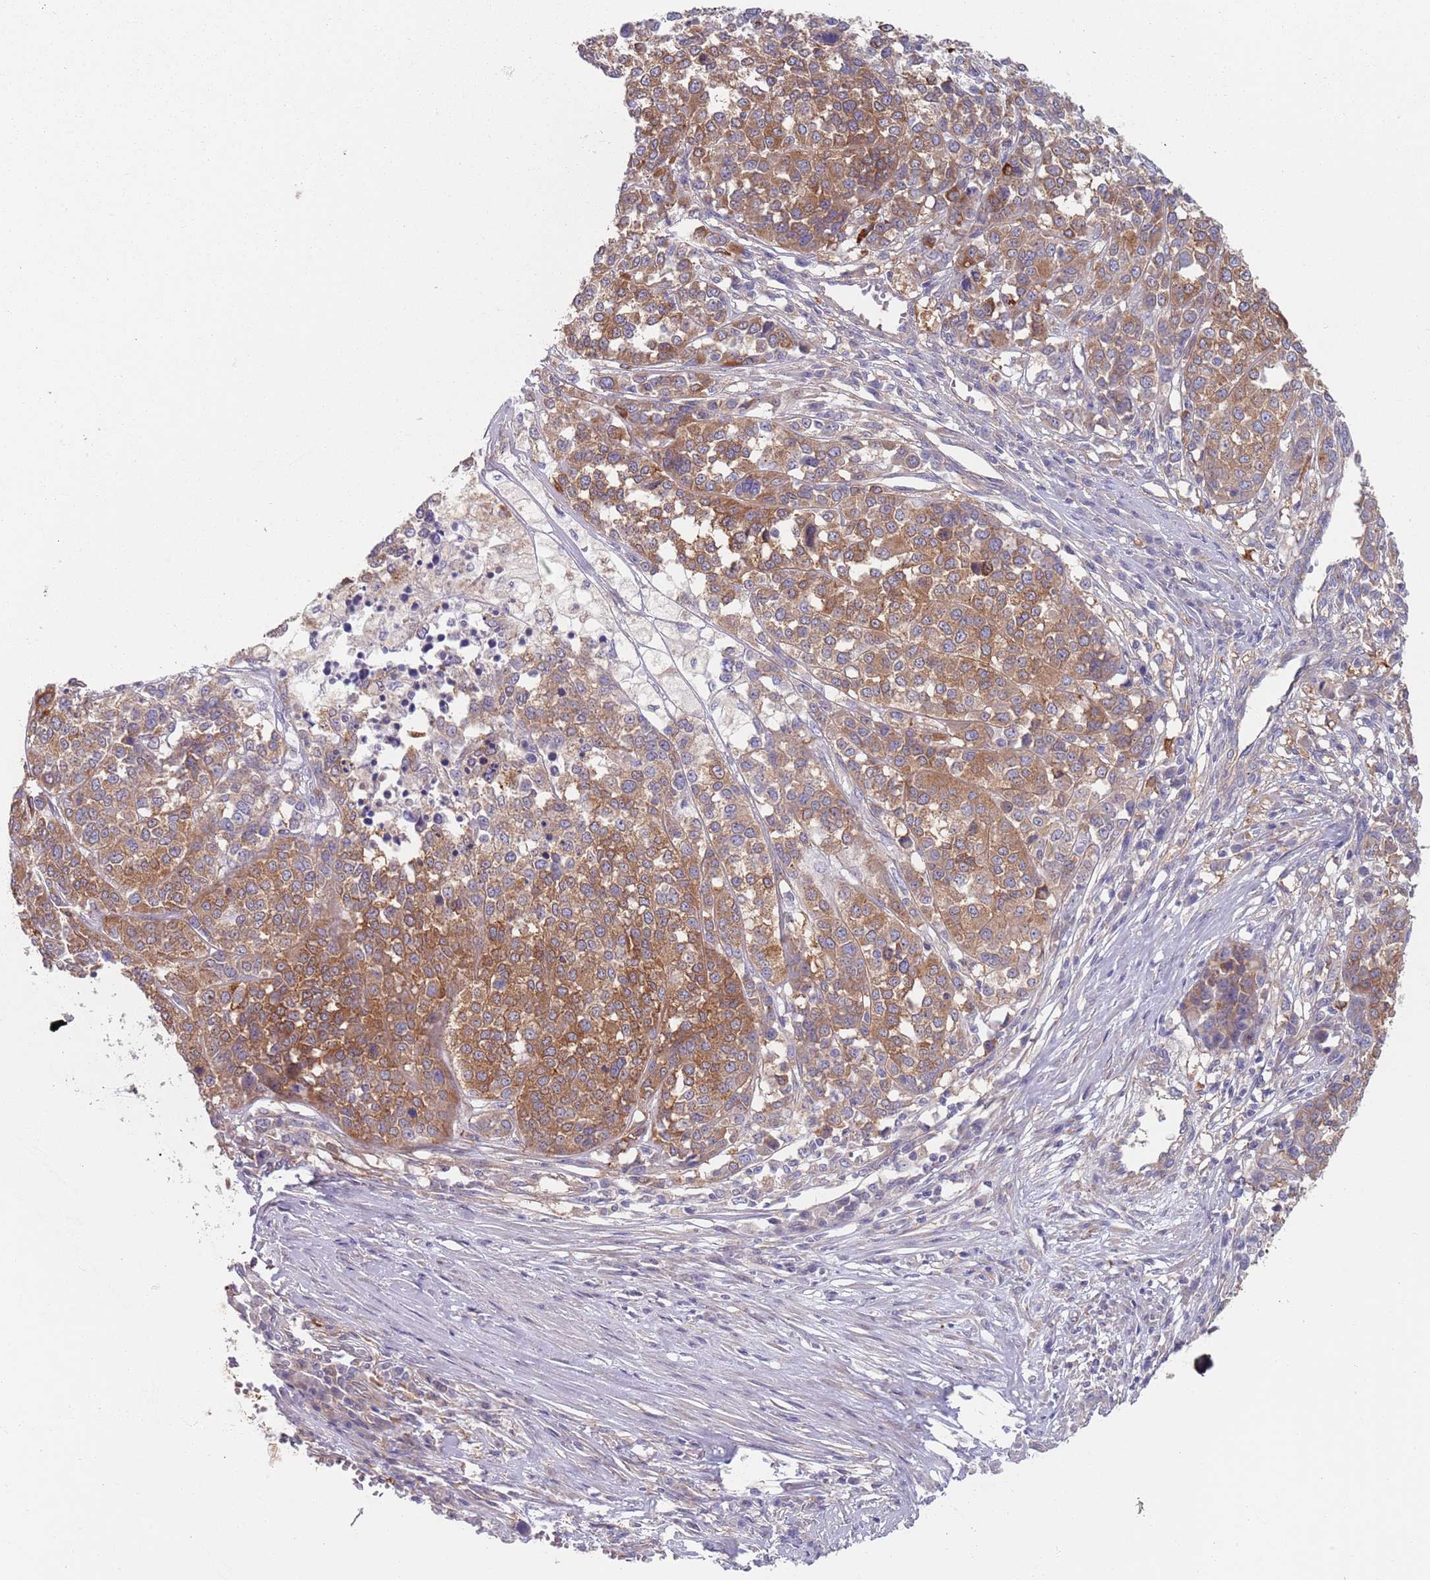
{"staining": {"intensity": "moderate", "quantity": ">75%", "location": "cytoplasmic/membranous"}, "tissue": "melanoma", "cell_type": "Tumor cells", "image_type": "cancer", "snomed": [{"axis": "morphology", "description": "Malignant melanoma, Metastatic site"}, {"axis": "topography", "description": "Lymph node"}], "caption": "This histopathology image shows immunohistochemistry (IHC) staining of malignant melanoma (metastatic site), with medium moderate cytoplasmic/membranous expression in about >75% of tumor cells.", "gene": "APPL2", "patient": {"sex": "male", "age": 44}}